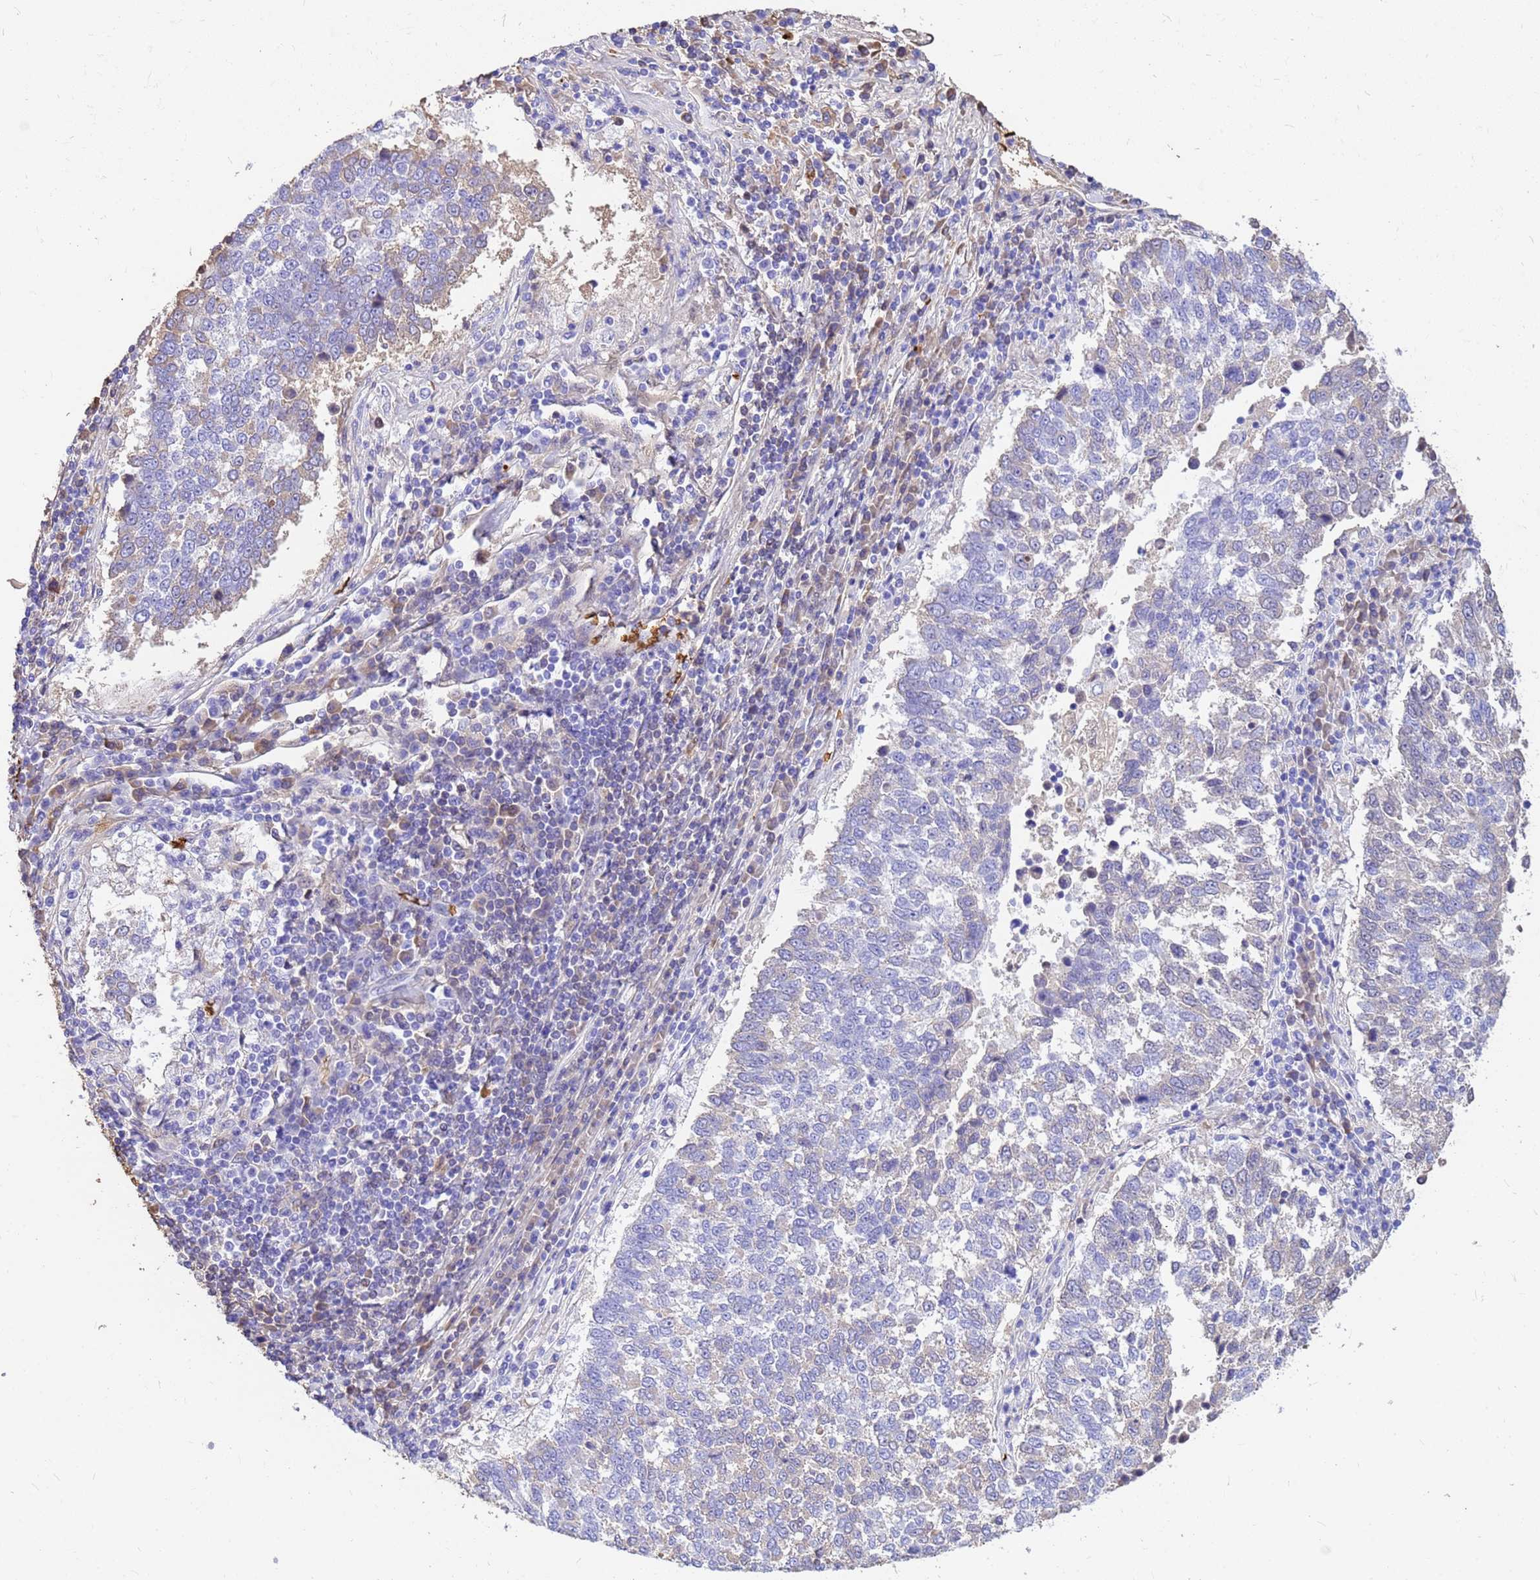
{"staining": {"intensity": "negative", "quantity": "none", "location": "none"}, "tissue": "lung cancer", "cell_type": "Tumor cells", "image_type": "cancer", "snomed": [{"axis": "morphology", "description": "Squamous cell carcinoma, NOS"}, {"axis": "topography", "description": "Lung"}], "caption": "Immunohistochemistry image of lung squamous cell carcinoma stained for a protein (brown), which exhibits no staining in tumor cells.", "gene": "HBA2", "patient": {"sex": "male", "age": 73}}